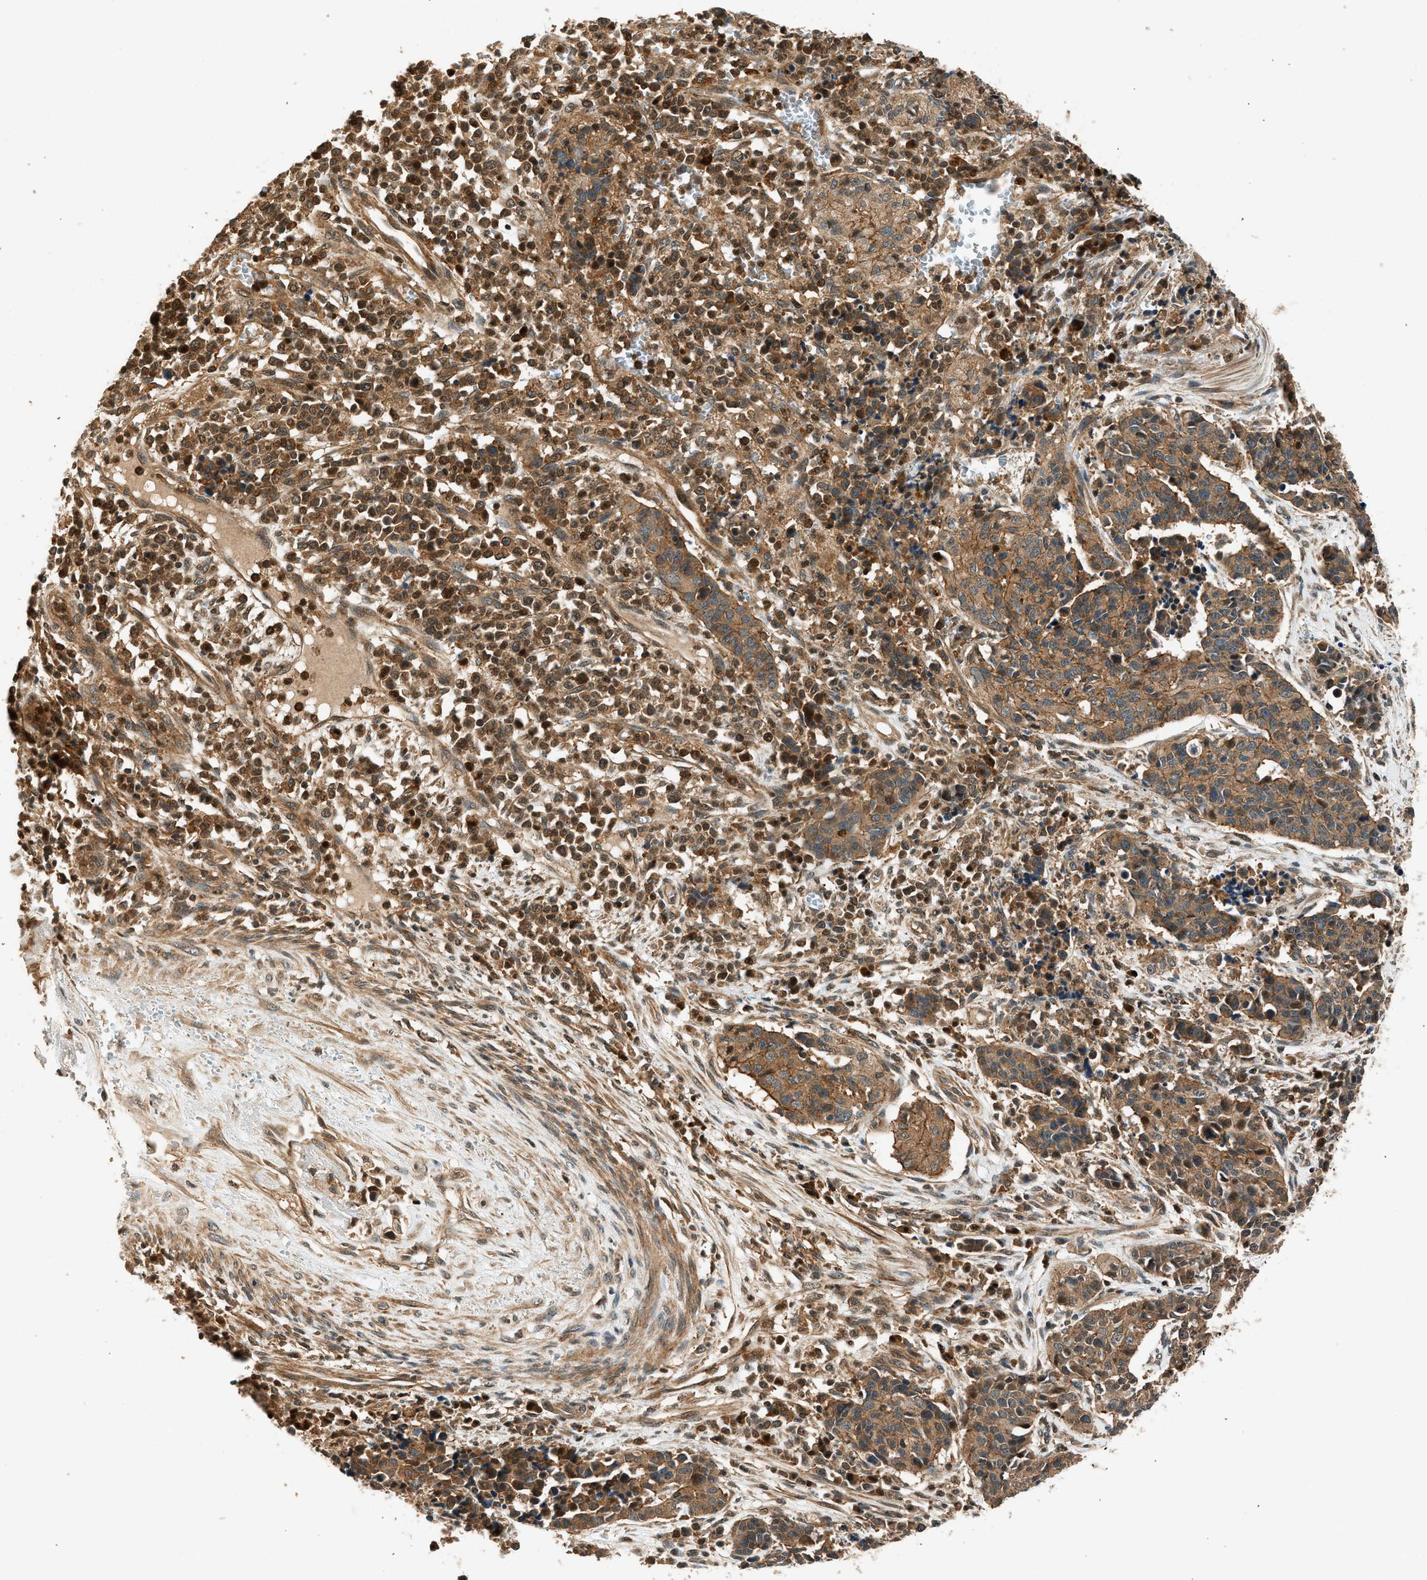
{"staining": {"intensity": "strong", "quantity": ">75%", "location": "cytoplasmic/membranous"}, "tissue": "cervical cancer", "cell_type": "Tumor cells", "image_type": "cancer", "snomed": [{"axis": "morphology", "description": "Squamous cell carcinoma, NOS"}, {"axis": "topography", "description": "Cervix"}], "caption": "Brown immunohistochemical staining in cervical cancer reveals strong cytoplasmic/membranous staining in about >75% of tumor cells.", "gene": "ARHGEF11", "patient": {"sex": "female", "age": 35}}